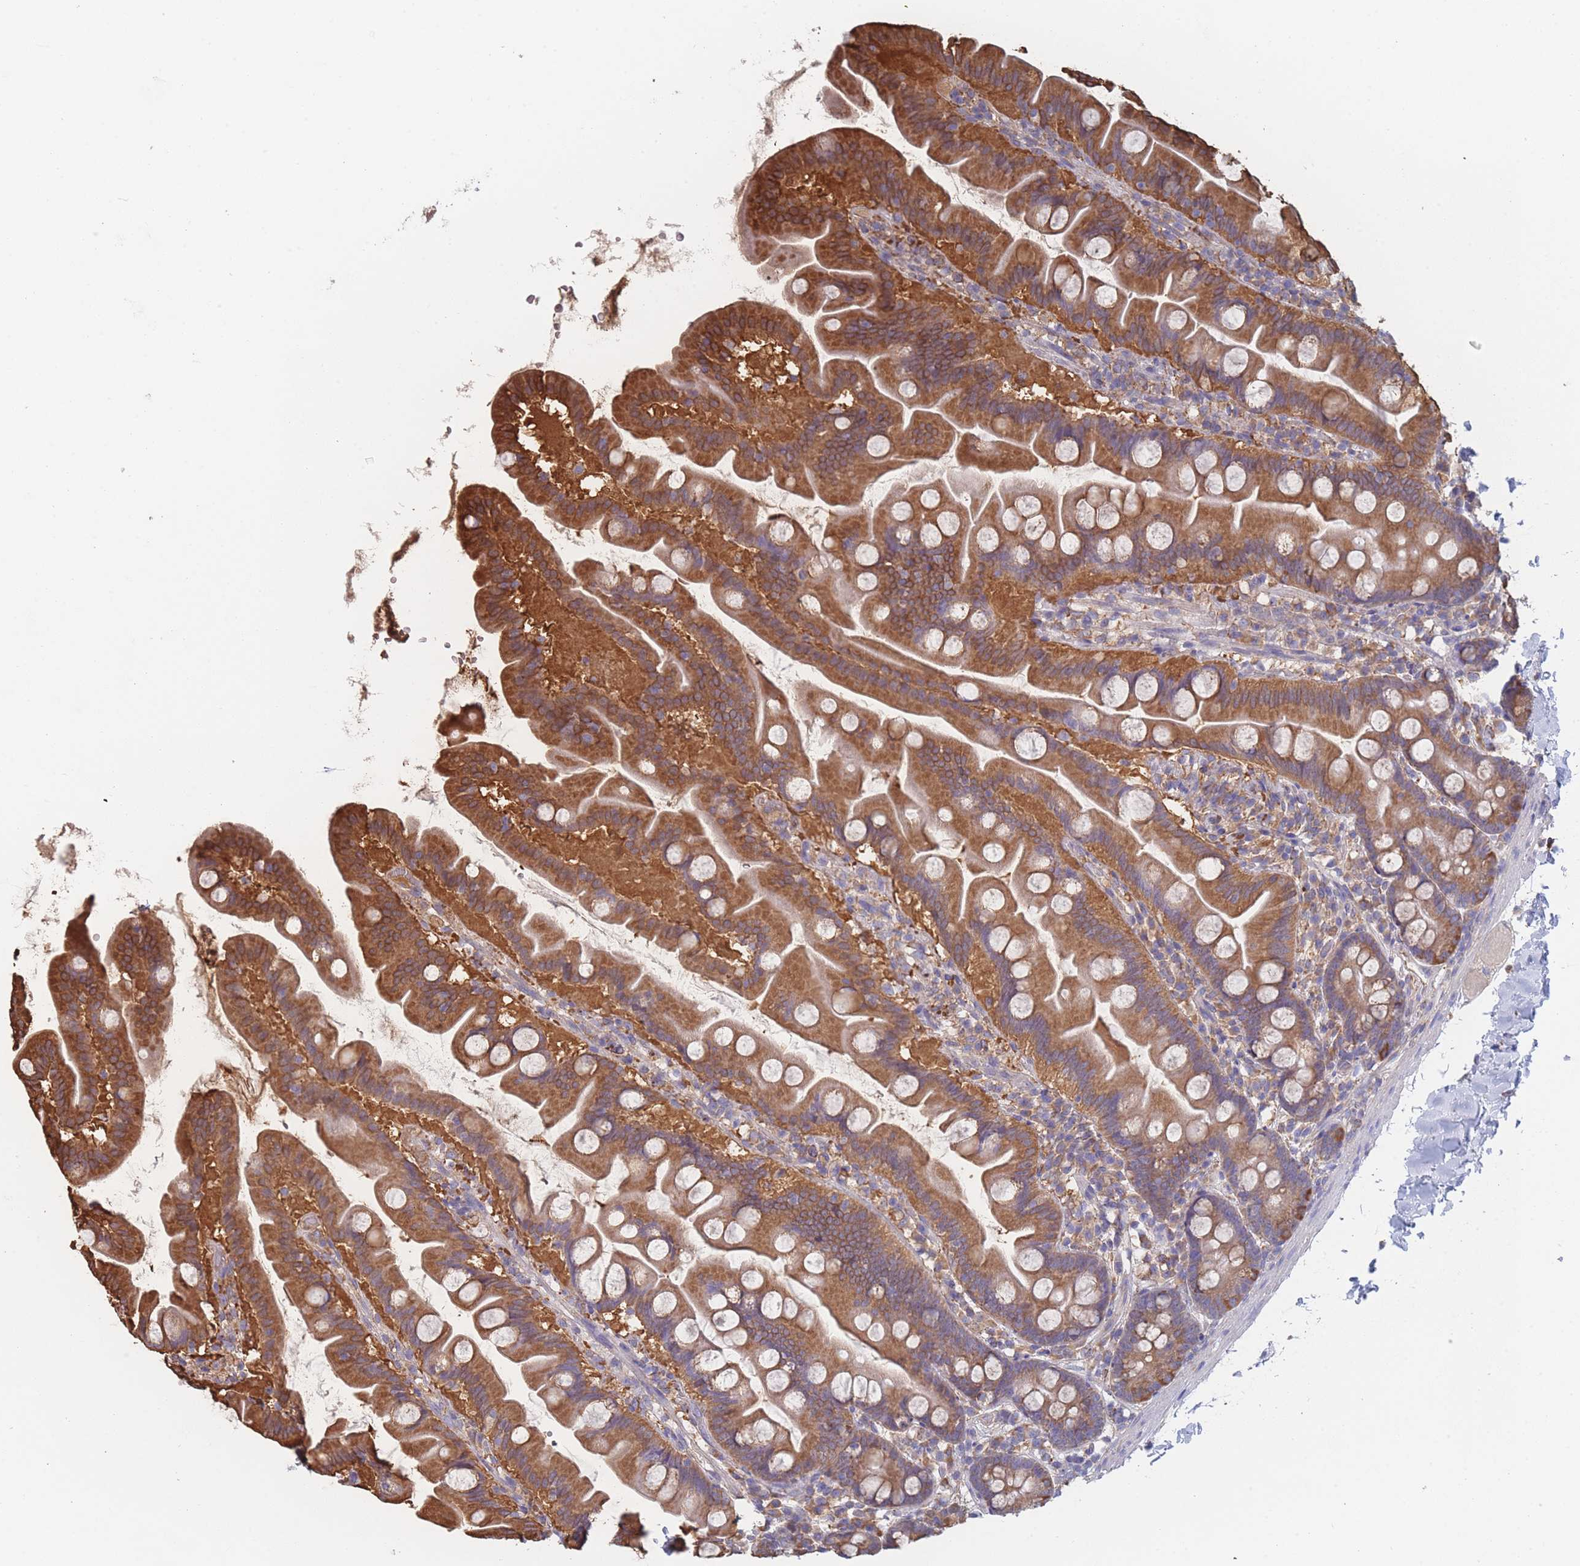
{"staining": {"intensity": "moderate", "quantity": ">75%", "location": "cytoplasmic/membranous"}, "tissue": "small intestine", "cell_type": "Glandular cells", "image_type": "normal", "snomed": [{"axis": "morphology", "description": "Normal tissue, NOS"}, {"axis": "topography", "description": "Small intestine"}], "caption": "Immunohistochemistry photomicrograph of normal small intestine stained for a protein (brown), which demonstrates medium levels of moderate cytoplasmic/membranous expression in approximately >75% of glandular cells.", "gene": "OR7C2", "patient": {"sex": "female", "age": 68}}